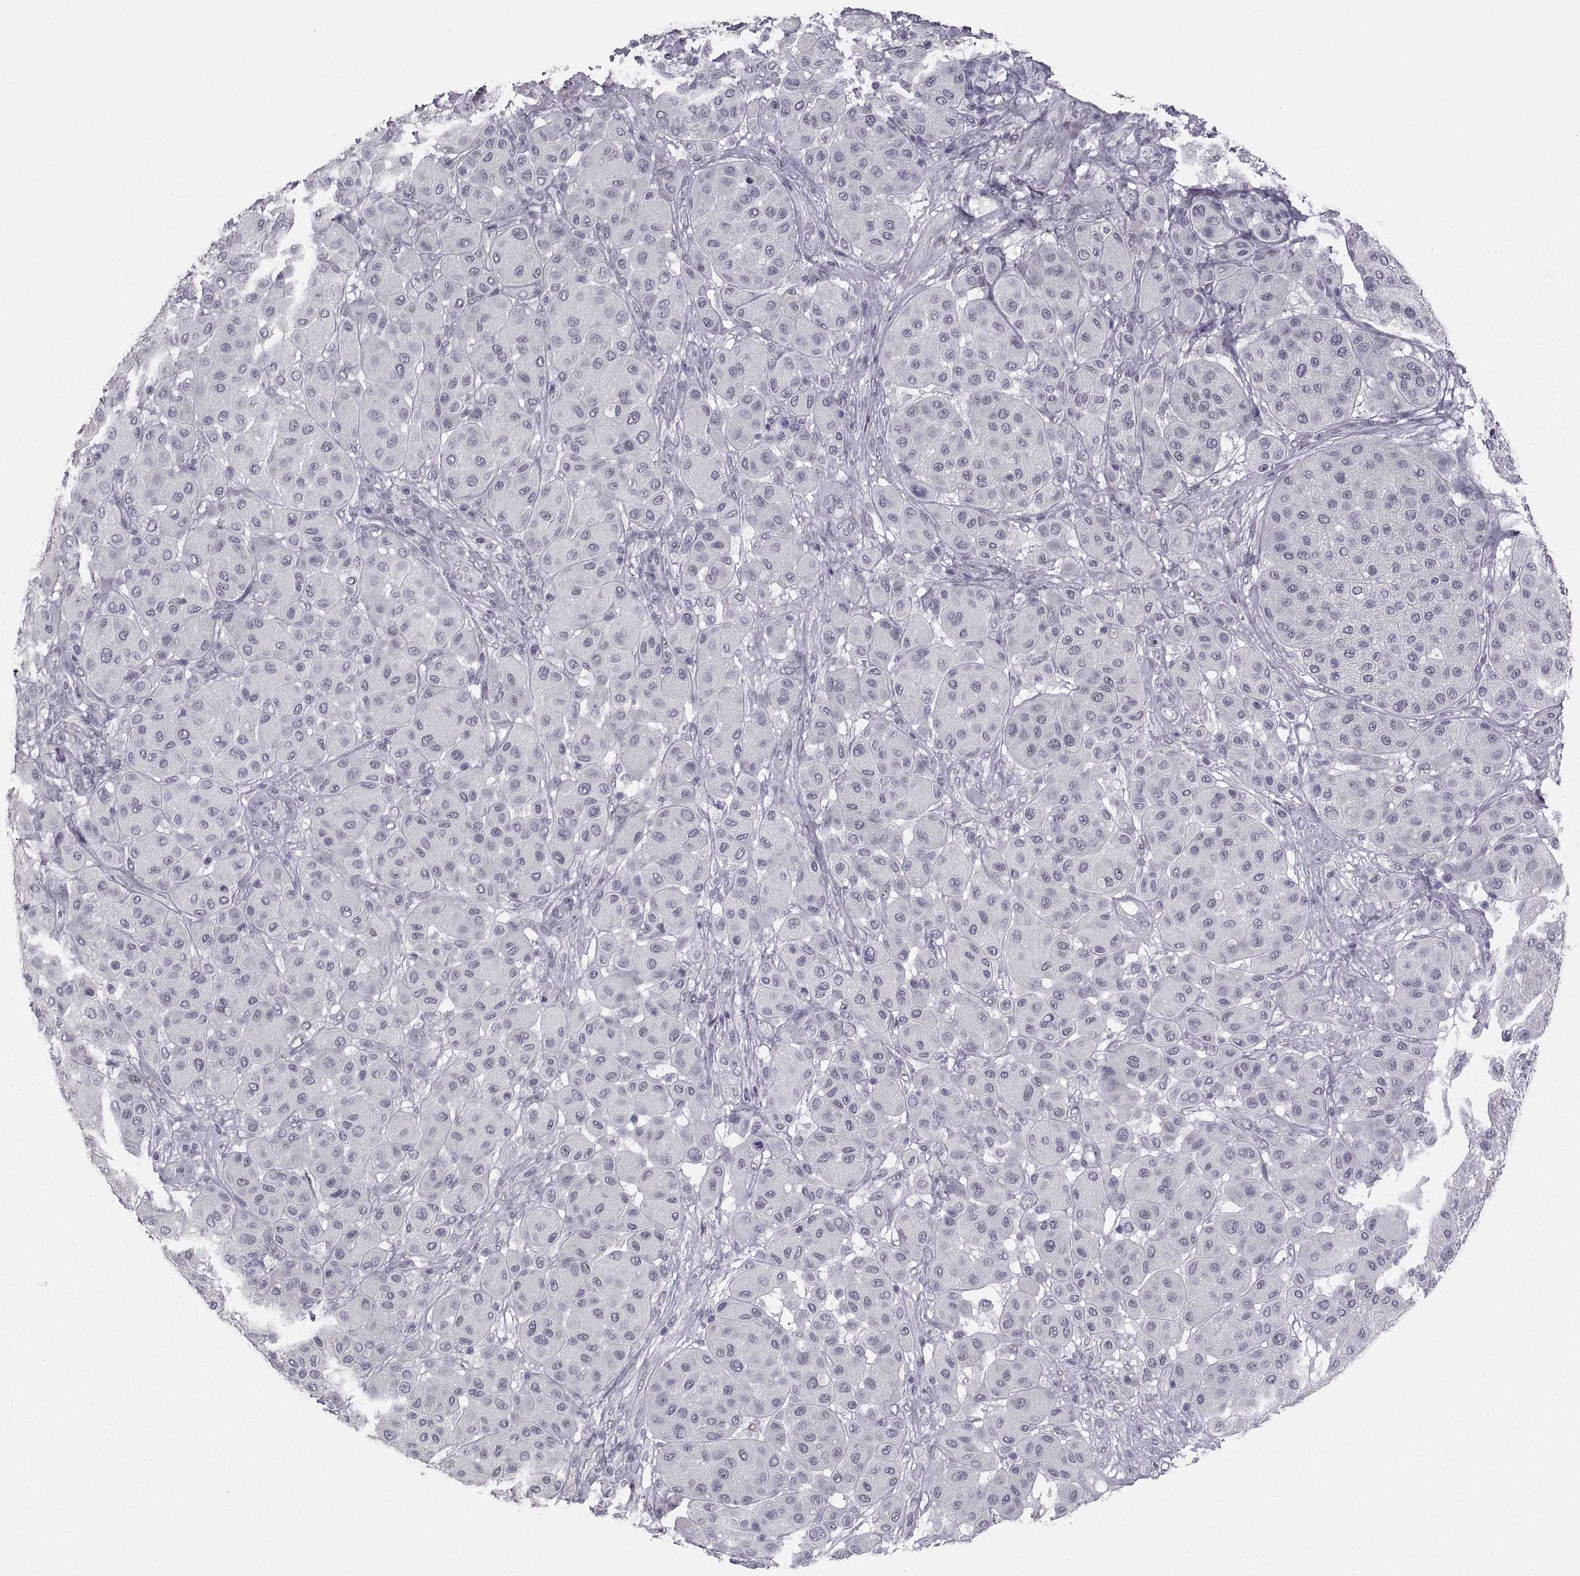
{"staining": {"intensity": "negative", "quantity": "none", "location": "none"}, "tissue": "melanoma", "cell_type": "Tumor cells", "image_type": "cancer", "snomed": [{"axis": "morphology", "description": "Malignant melanoma, Metastatic site"}, {"axis": "topography", "description": "Smooth muscle"}], "caption": "Image shows no significant protein expression in tumor cells of melanoma.", "gene": "NANOS3", "patient": {"sex": "male", "age": 41}}